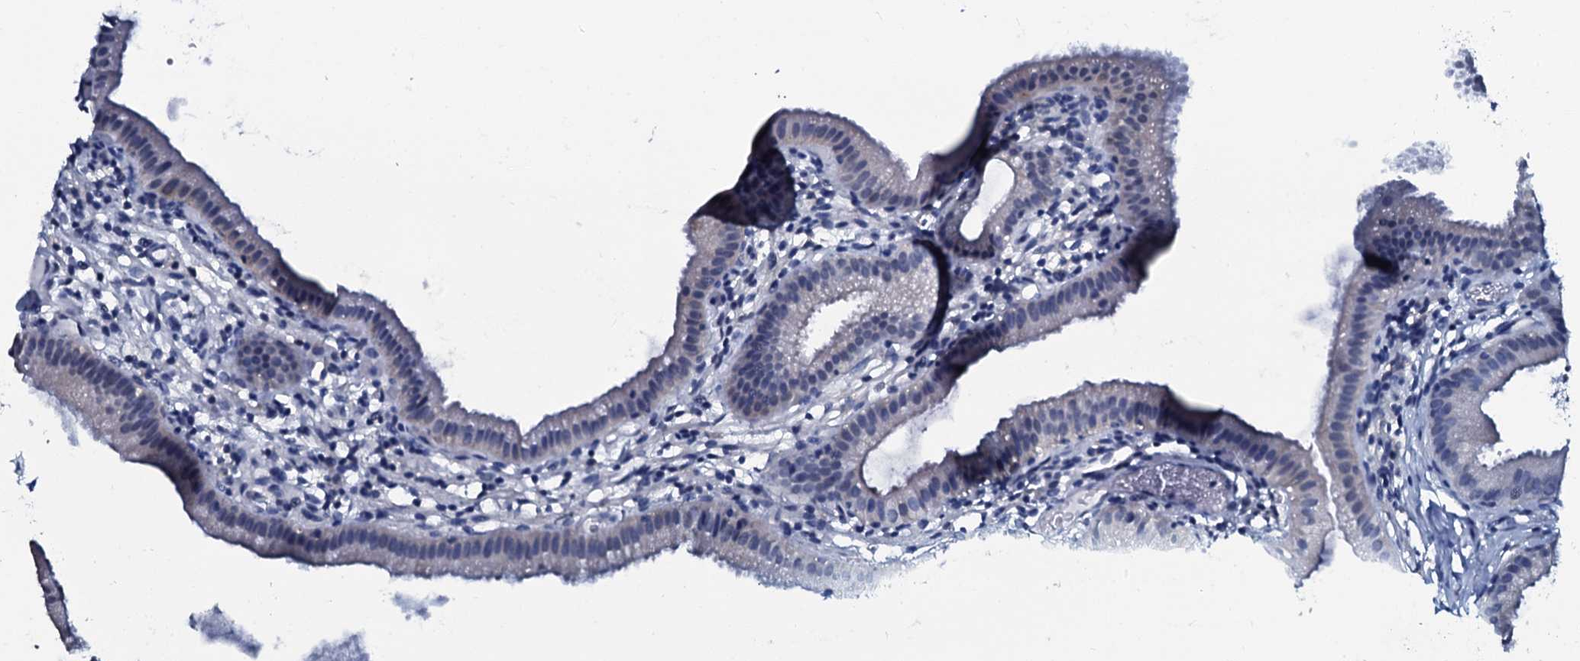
{"staining": {"intensity": "negative", "quantity": "none", "location": "none"}, "tissue": "gallbladder", "cell_type": "Glandular cells", "image_type": "normal", "snomed": [{"axis": "morphology", "description": "Normal tissue, NOS"}, {"axis": "topography", "description": "Gallbladder"}], "caption": "The IHC image has no significant staining in glandular cells of gallbladder. Brightfield microscopy of IHC stained with DAB (brown) and hematoxylin (blue), captured at high magnification.", "gene": "SLC4A7", "patient": {"sex": "female", "age": 46}}